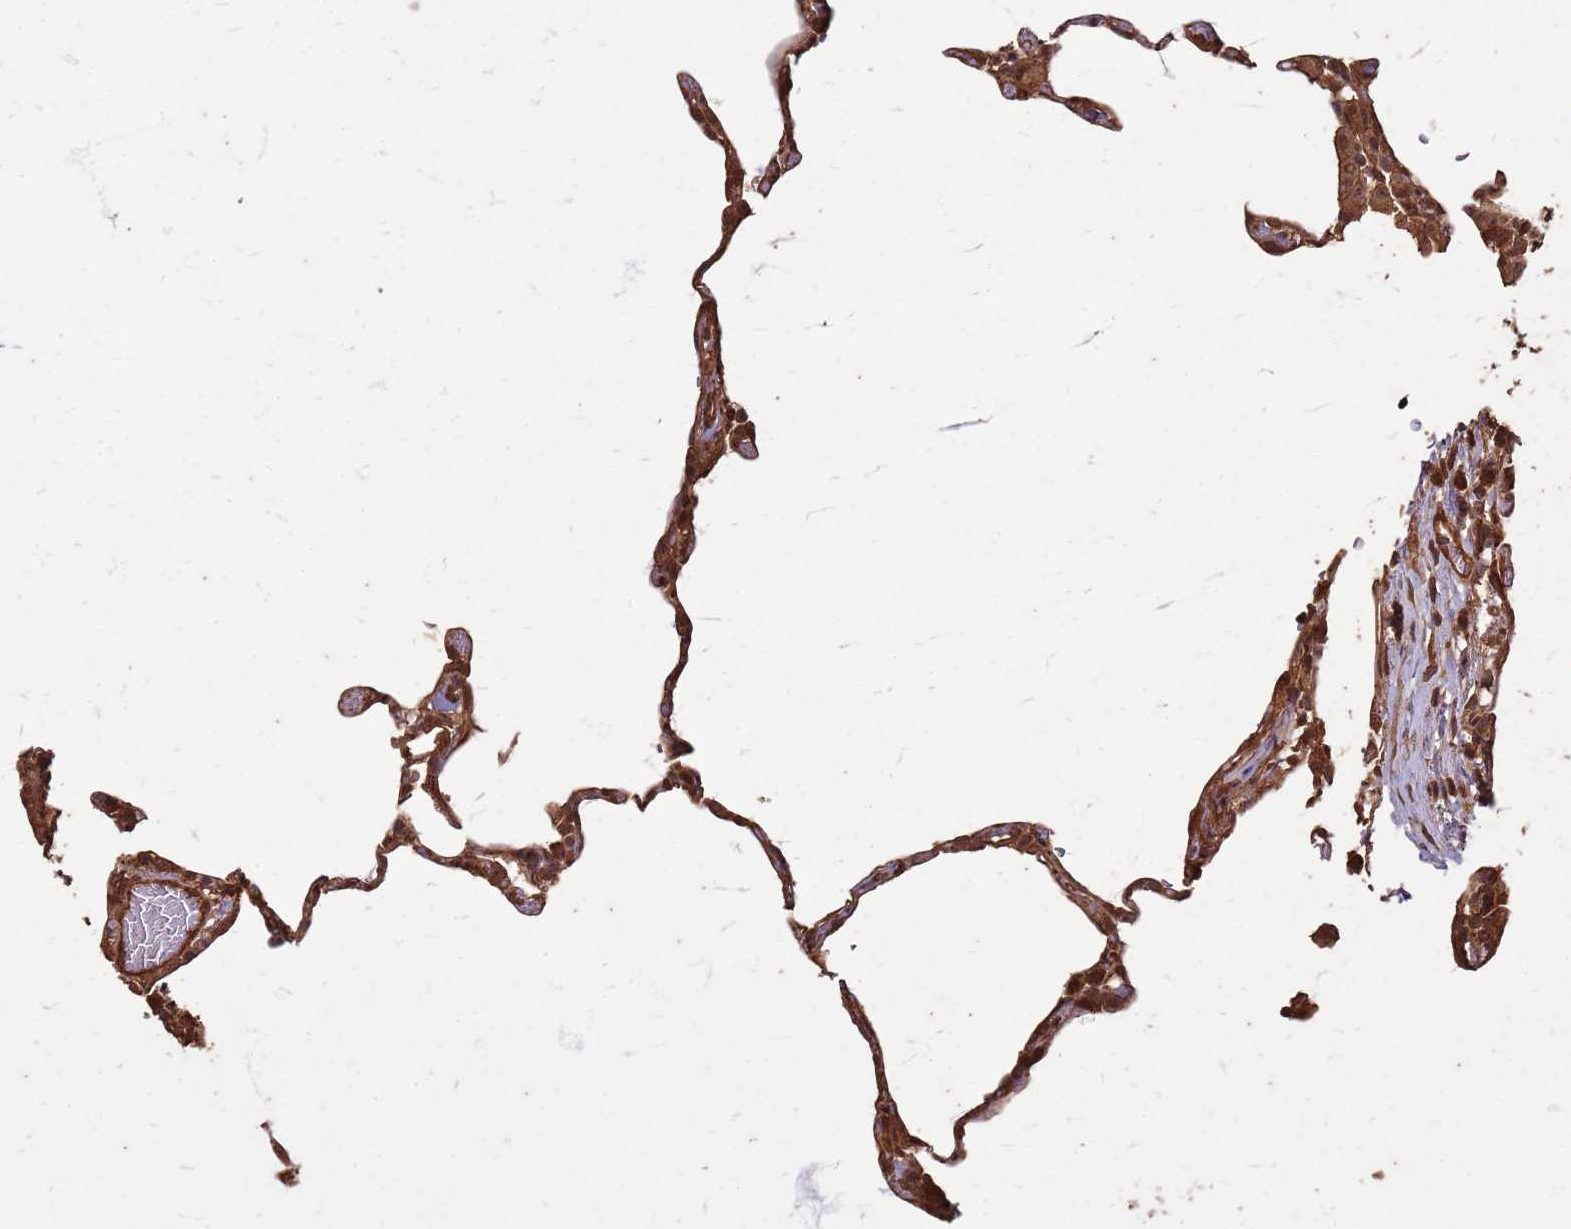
{"staining": {"intensity": "moderate", "quantity": "25%-75%", "location": "cytoplasmic/membranous,nuclear"}, "tissue": "lung", "cell_type": "Alveolar cells", "image_type": "normal", "snomed": [{"axis": "morphology", "description": "Normal tissue, NOS"}, {"axis": "topography", "description": "Lung"}], "caption": "Moderate cytoplasmic/membranous,nuclear positivity for a protein is seen in about 25%-75% of alveolar cells of benign lung using IHC.", "gene": "KIF26A", "patient": {"sex": "female", "age": 57}}